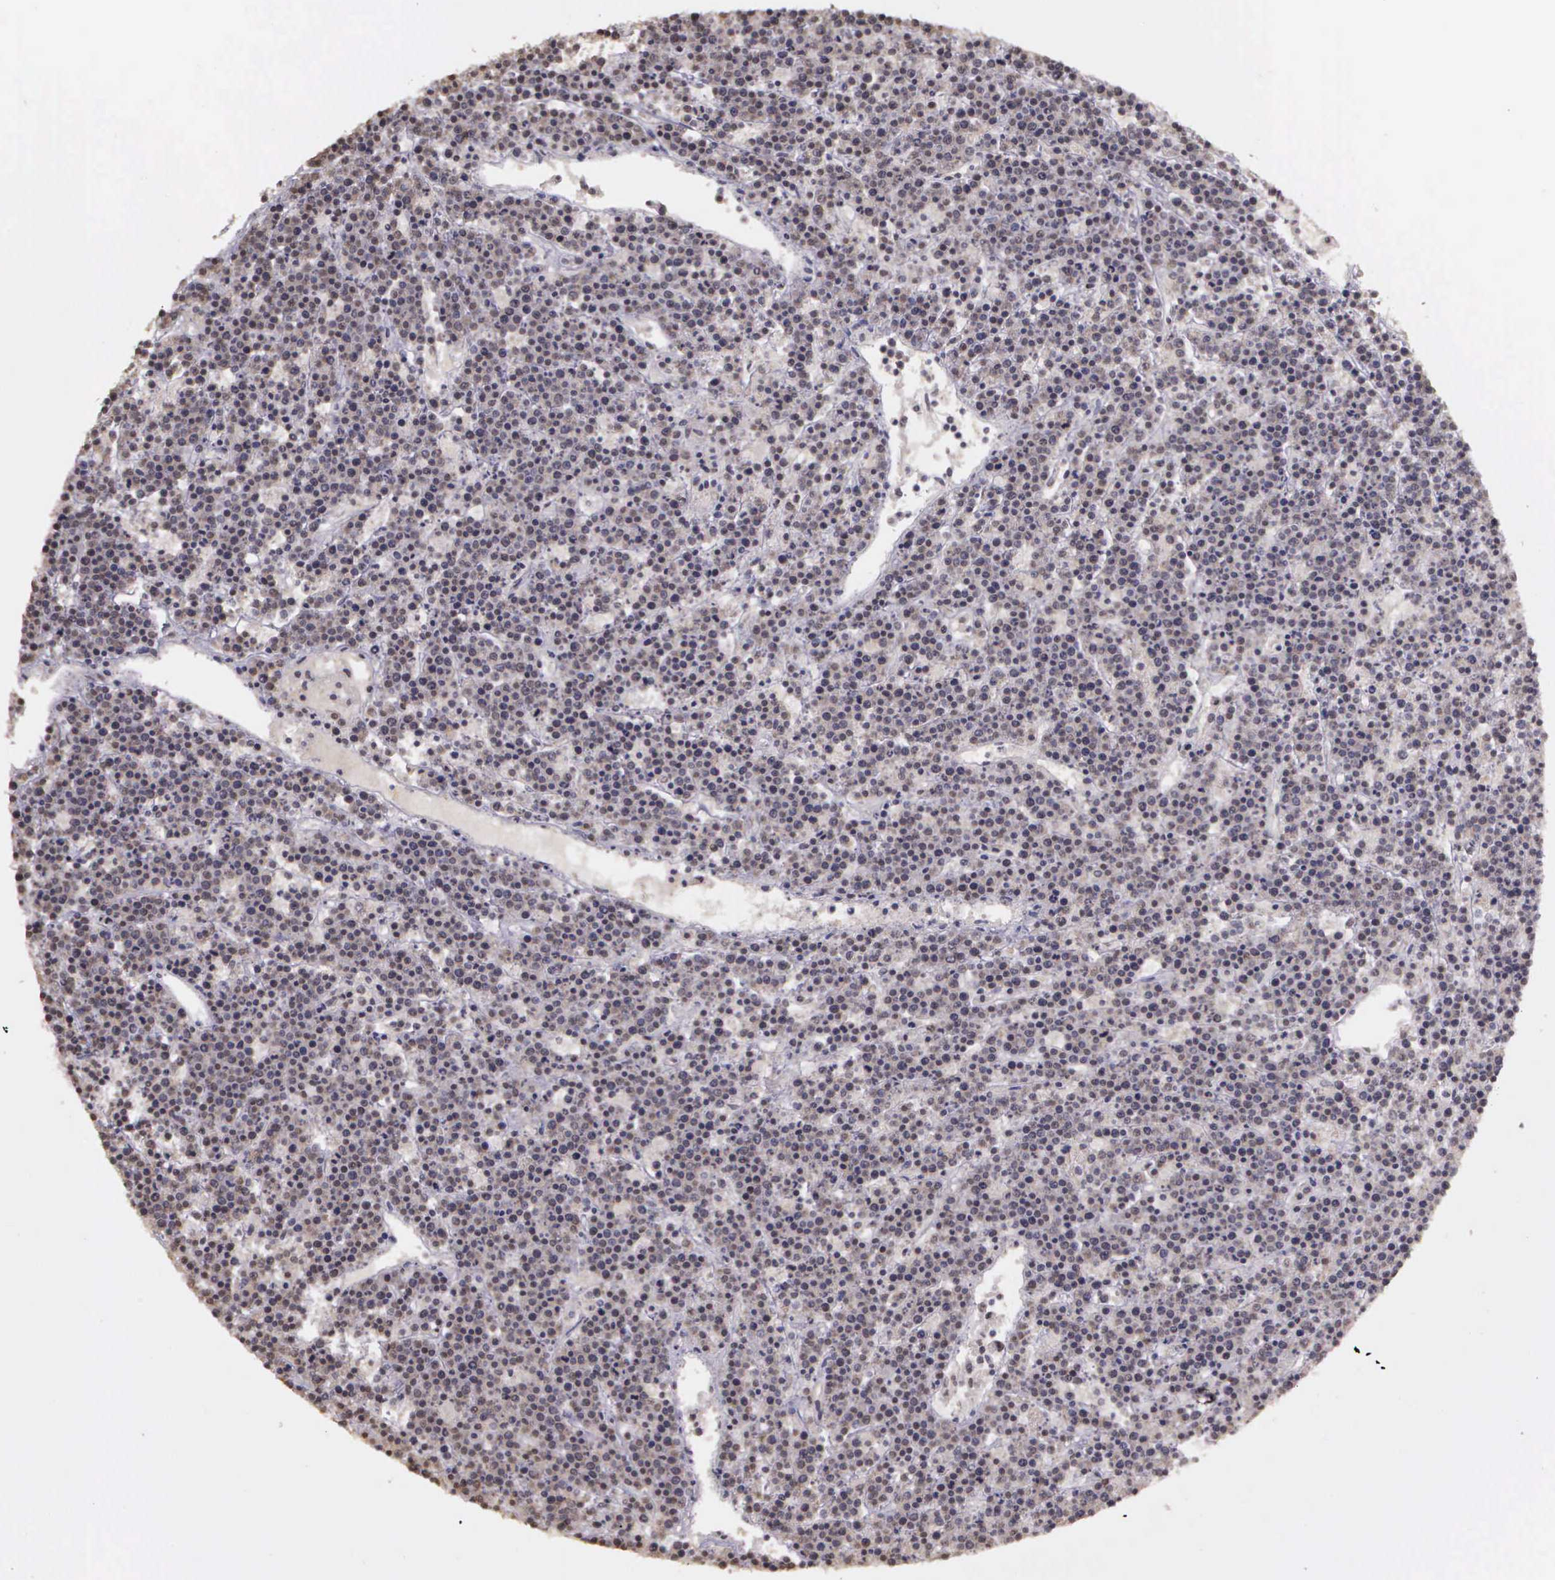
{"staining": {"intensity": "negative", "quantity": "none", "location": "none"}, "tissue": "lymphoma", "cell_type": "Tumor cells", "image_type": "cancer", "snomed": [{"axis": "morphology", "description": "Malignant lymphoma, non-Hodgkin's type, High grade"}, {"axis": "topography", "description": "Ovary"}], "caption": "Protein analysis of high-grade malignant lymphoma, non-Hodgkin's type demonstrates no significant expression in tumor cells. (Immunohistochemistry (ihc), brightfield microscopy, high magnification).", "gene": "ARMCX5", "patient": {"sex": "female", "age": 56}}